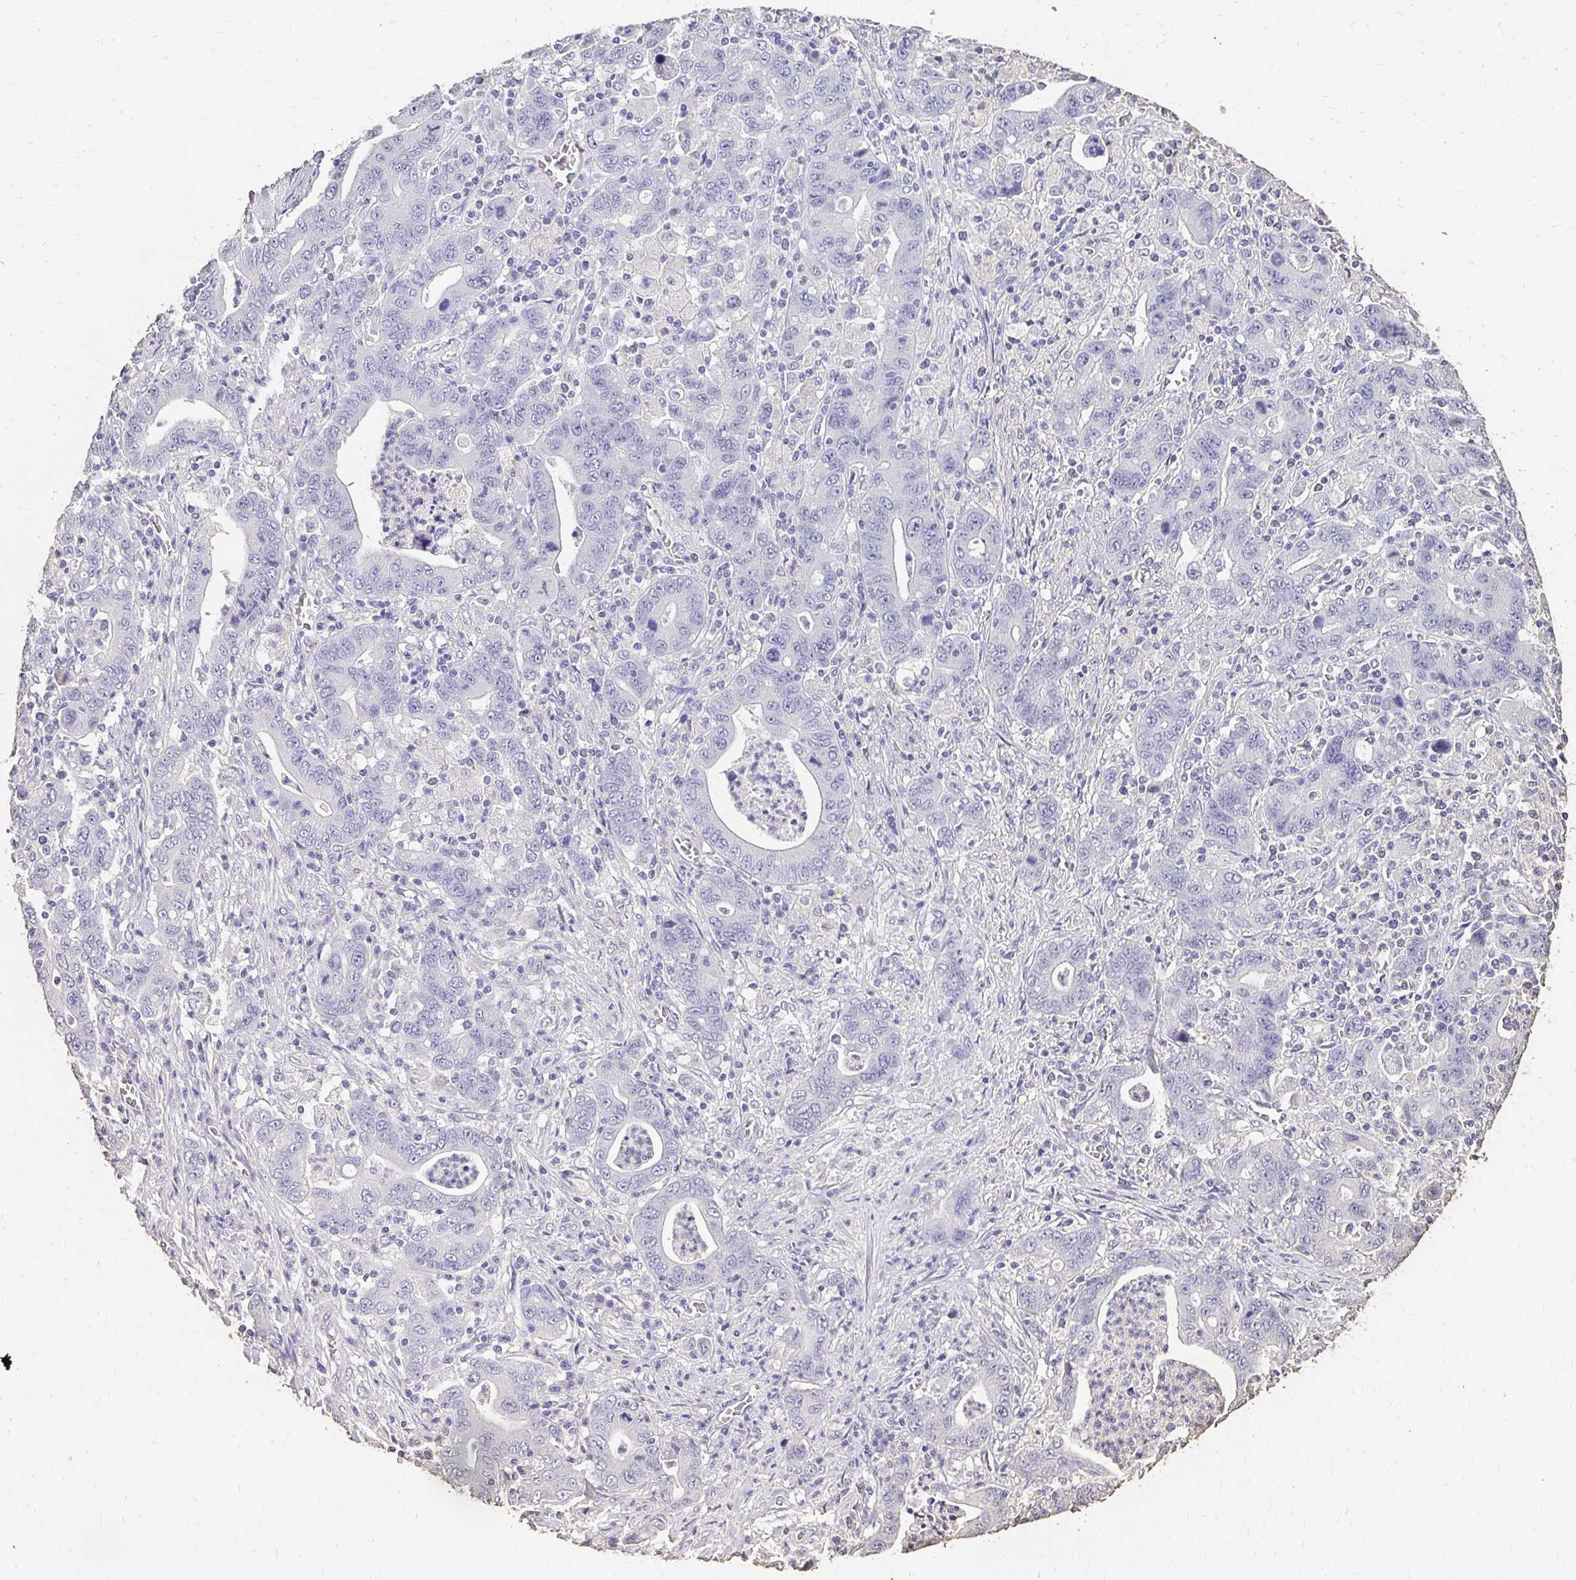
{"staining": {"intensity": "negative", "quantity": "none", "location": "none"}, "tissue": "stomach cancer", "cell_type": "Tumor cells", "image_type": "cancer", "snomed": [{"axis": "morphology", "description": "Adenocarcinoma, NOS"}, {"axis": "topography", "description": "Stomach, upper"}], "caption": "Immunohistochemistry histopathology image of adenocarcinoma (stomach) stained for a protein (brown), which exhibits no staining in tumor cells.", "gene": "UGT1A6", "patient": {"sex": "male", "age": 69}}